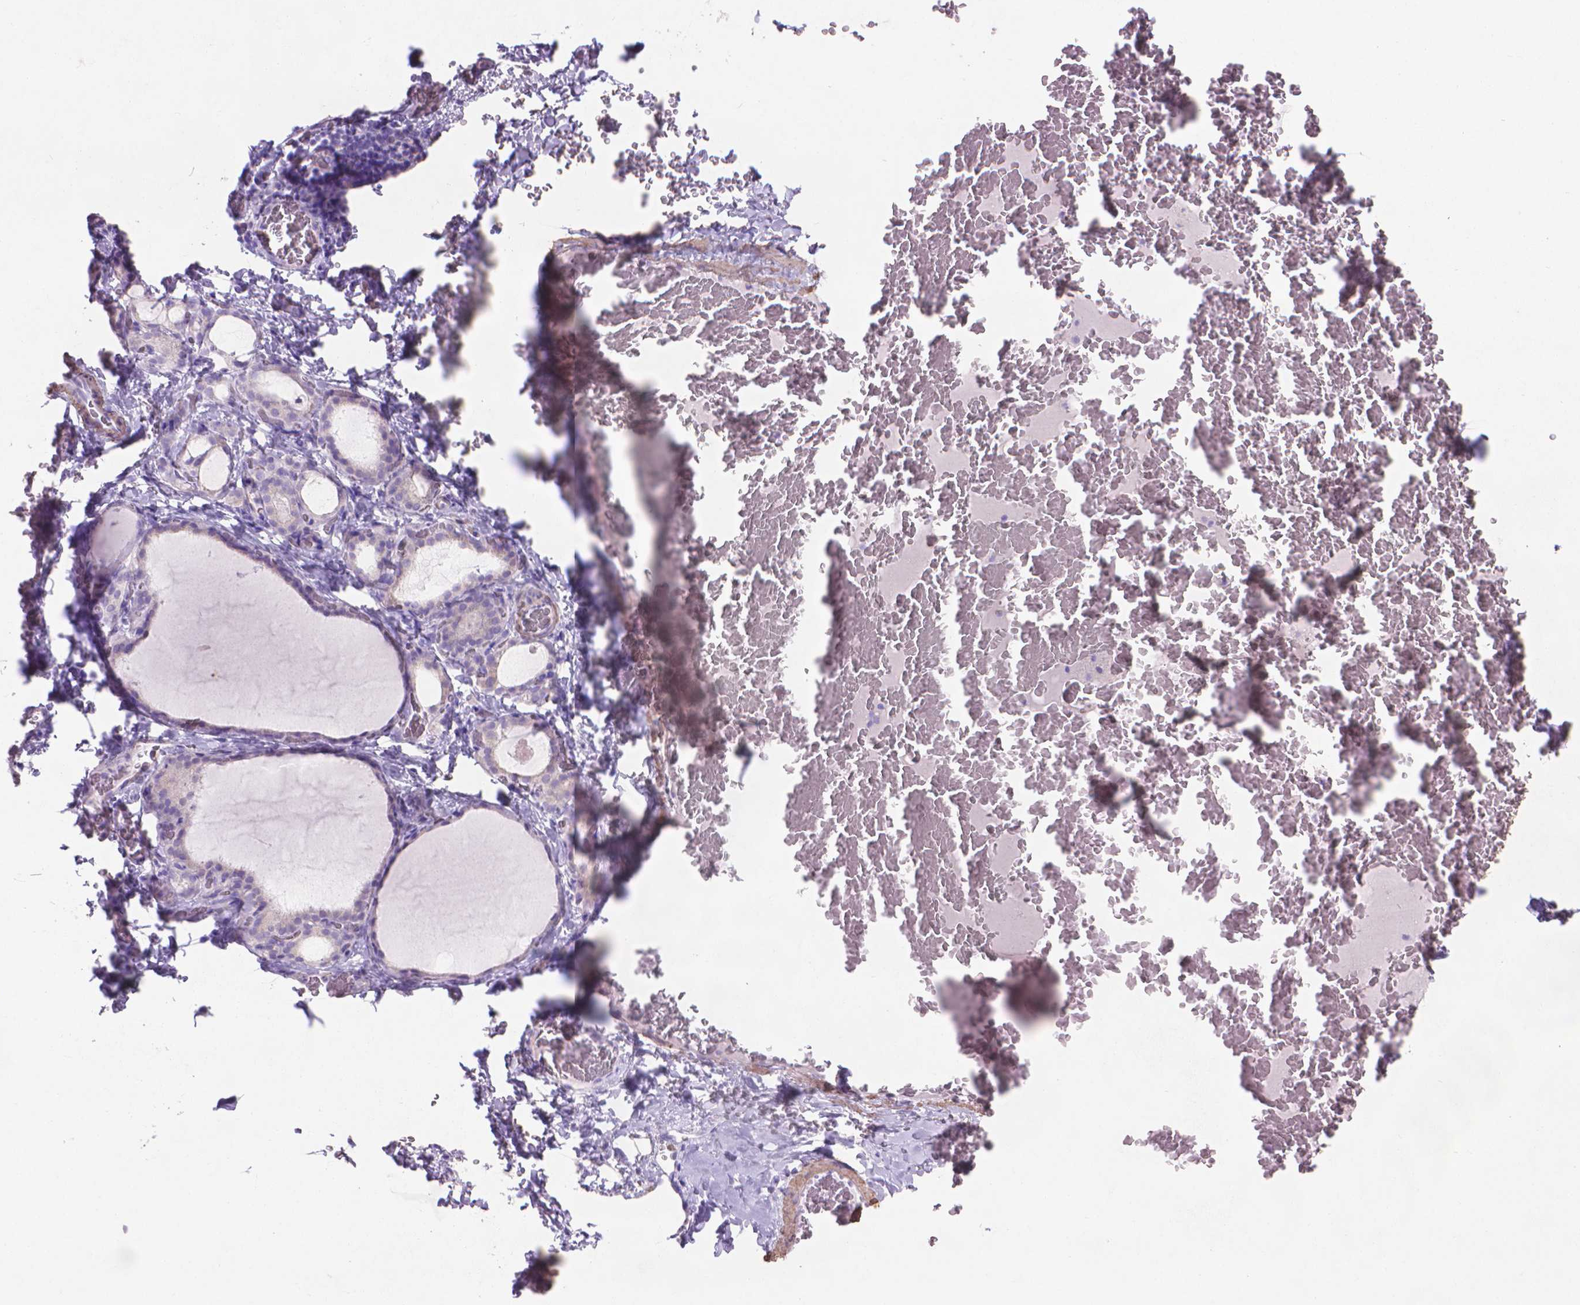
{"staining": {"intensity": "negative", "quantity": "none", "location": "none"}, "tissue": "thyroid gland", "cell_type": "Glandular cells", "image_type": "normal", "snomed": [{"axis": "morphology", "description": "Normal tissue, NOS"}, {"axis": "morphology", "description": "Hyperplasia, NOS"}, {"axis": "topography", "description": "Thyroid gland"}], "caption": "Glandular cells show no significant protein expression in unremarkable thyroid gland. (IHC, brightfield microscopy, high magnification).", "gene": "AQP10", "patient": {"sex": "female", "age": 27}}